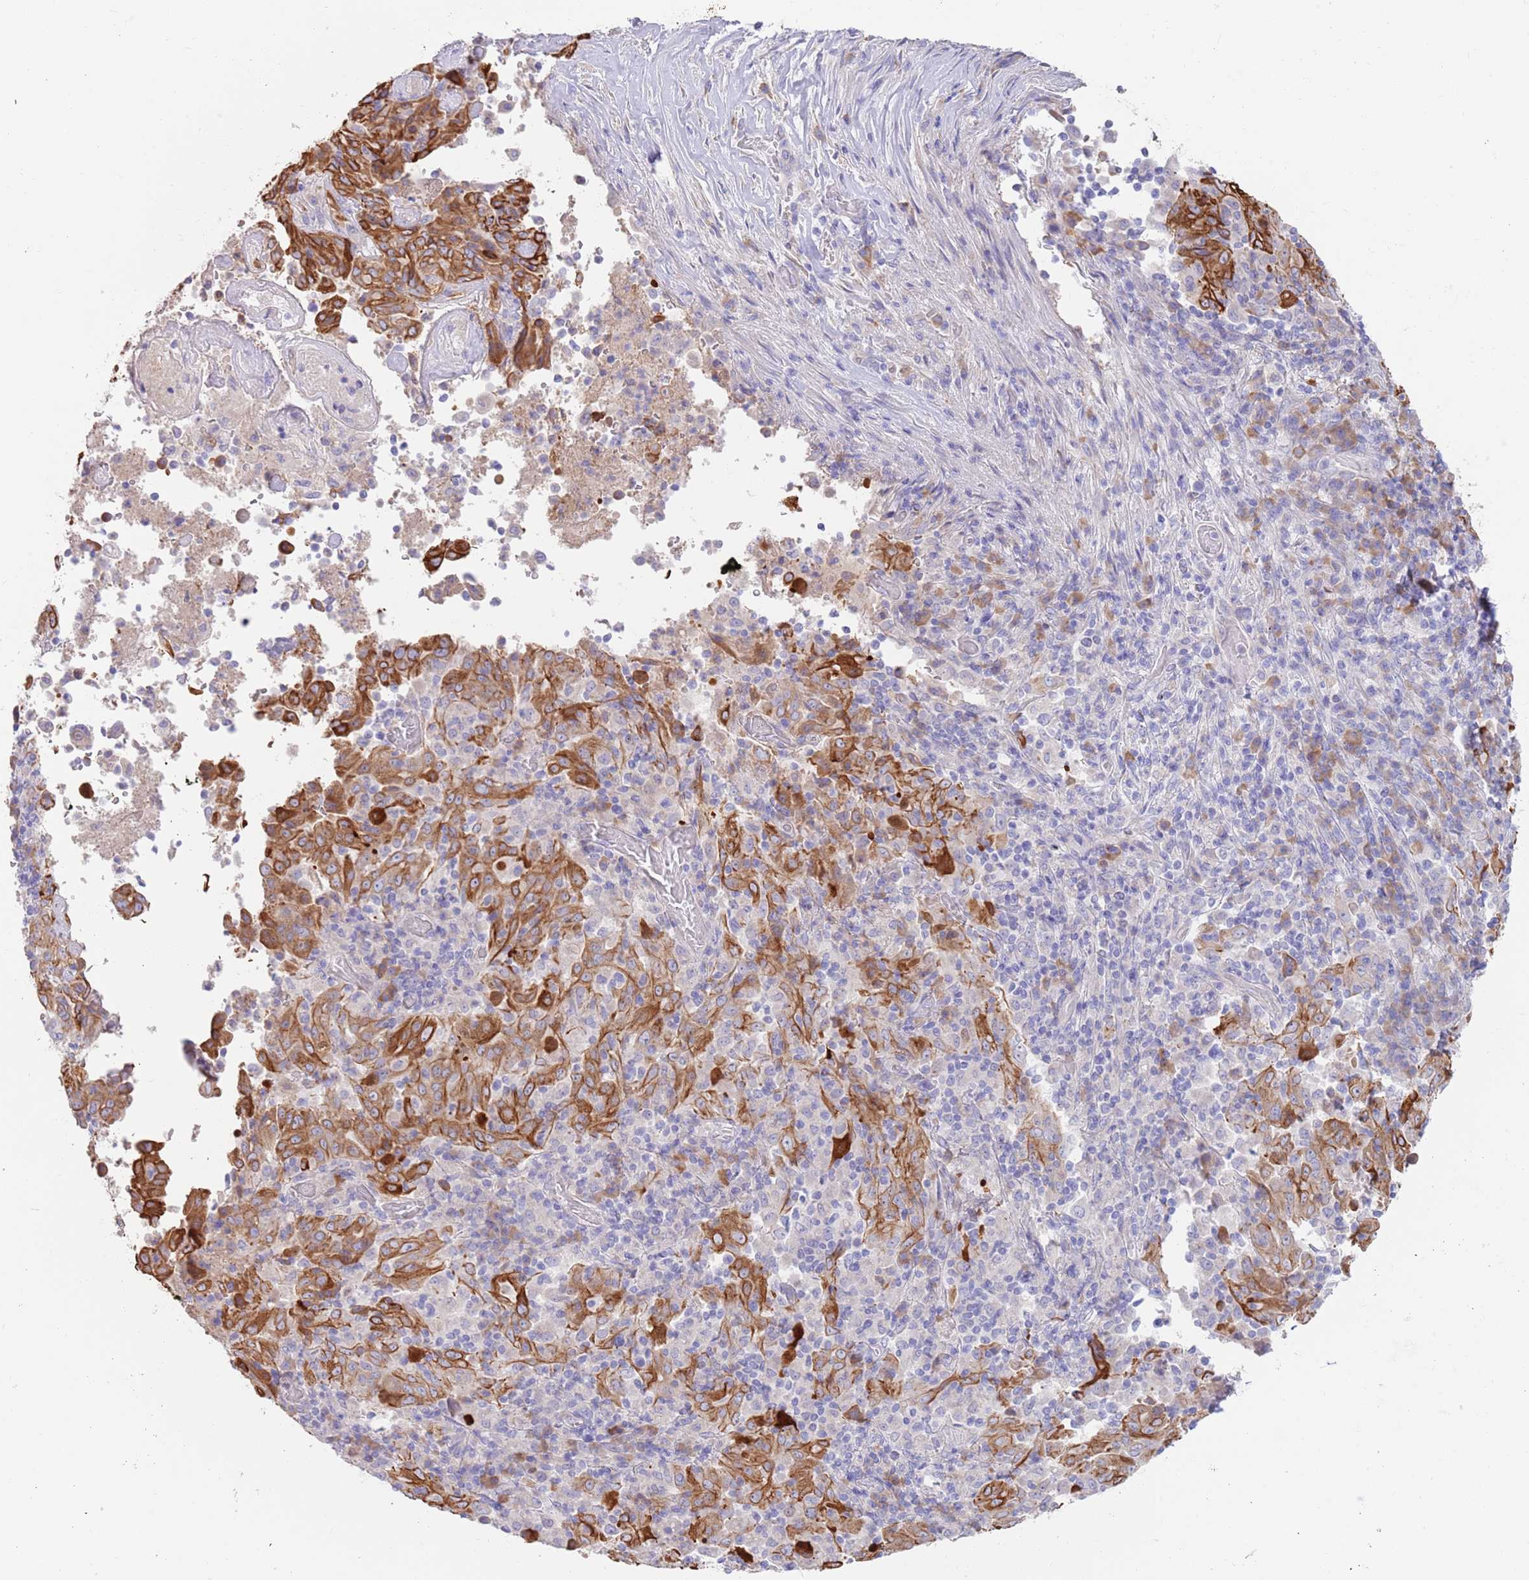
{"staining": {"intensity": "strong", "quantity": "25%-75%", "location": "cytoplasmic/membranous"}, "tissue": "pancreatic cancer", "cell_type": "Tumor cells", "image_type": "cancer", "snomed": [{"axis": "morphology", "description": "Adenocarcinoma, NOS"}, {"axis": "topography", "description": "Pancreas"}], "caption": "Immunohistochemical staining of human pancreatic cancer (adenocarcinoma) exhibits strong cytoplasmic/membranous protein positivity in about 25%-75% of tumor cells.", "gene": "CCDC149", "patient": {"sex": "male", "age": 63}}